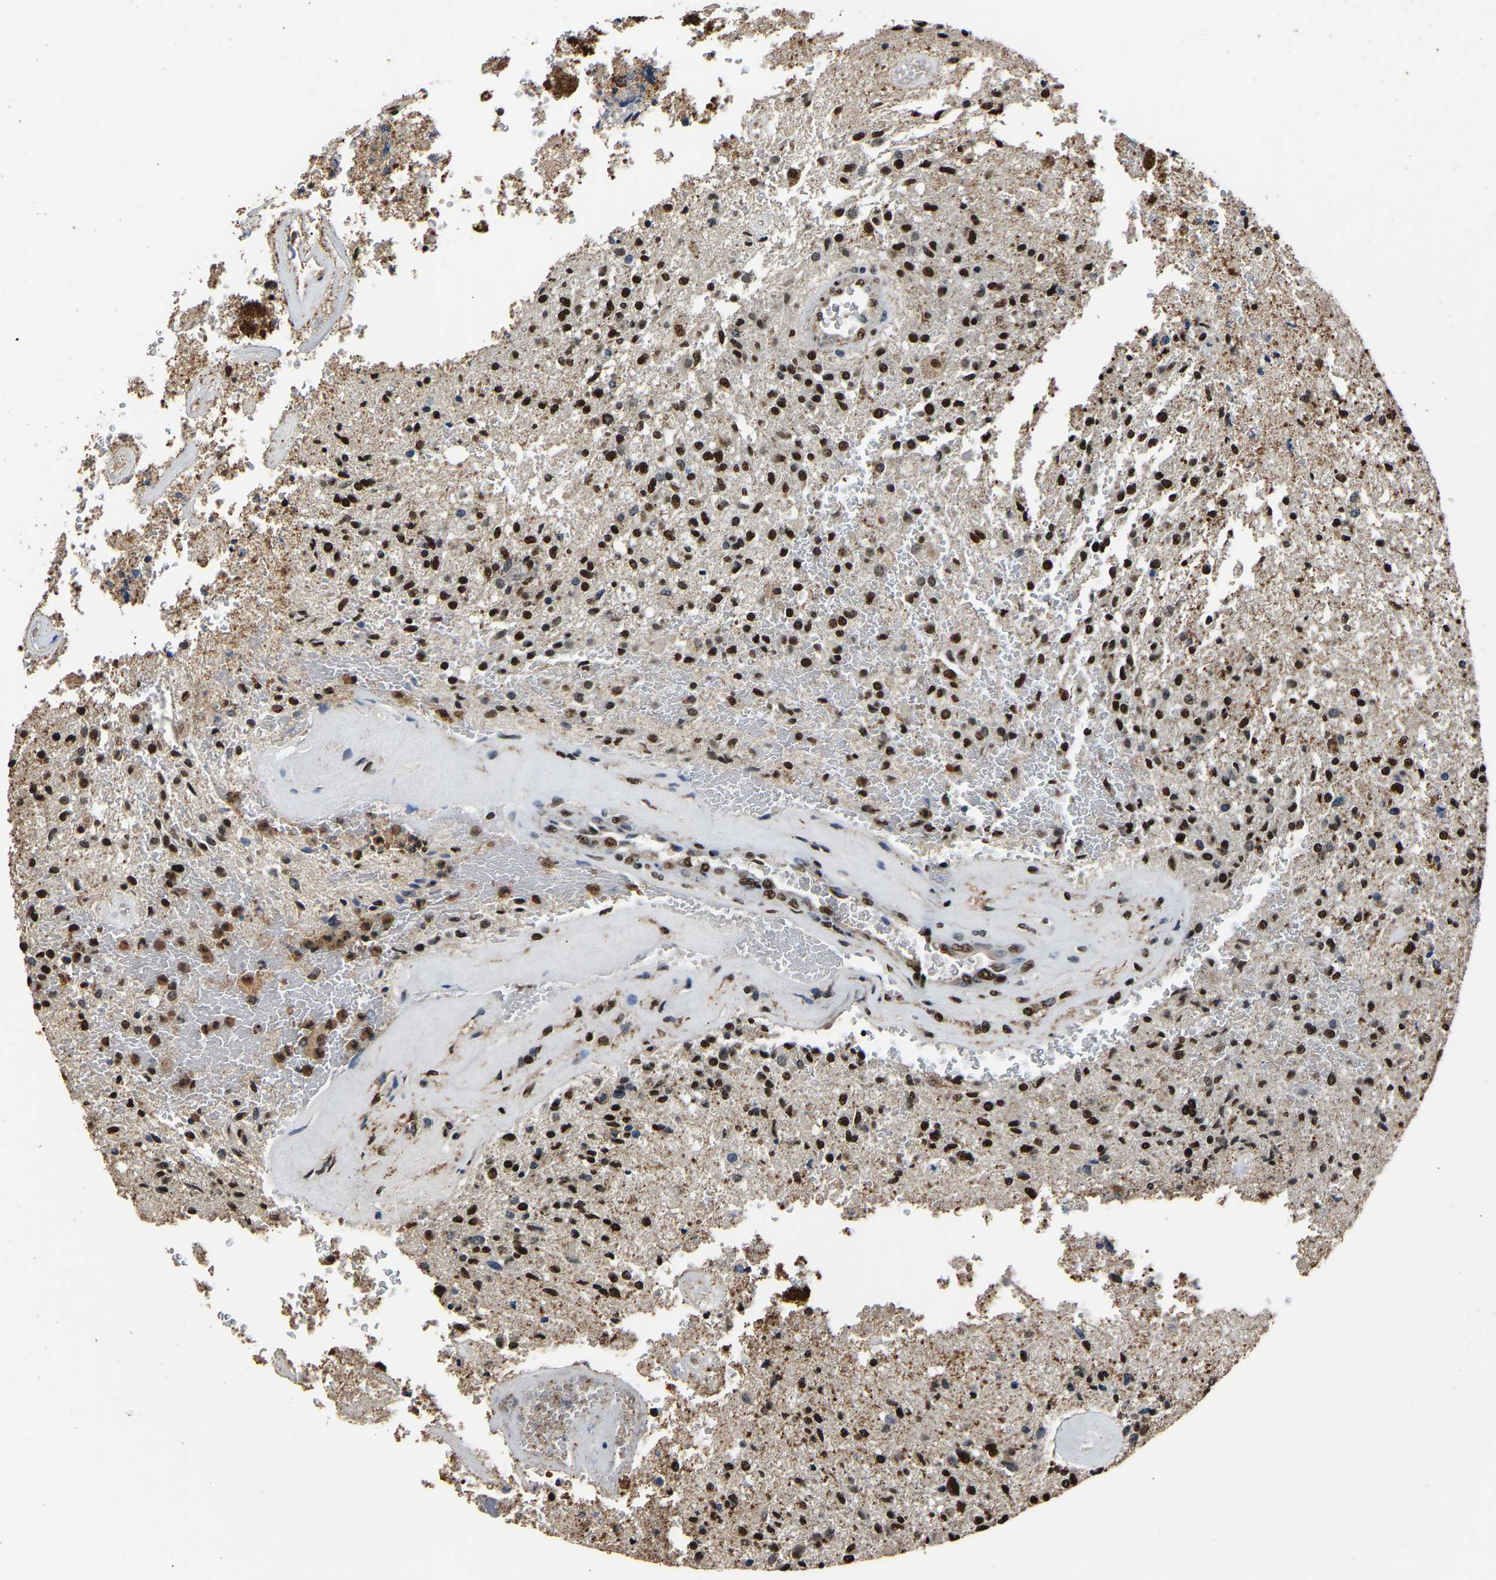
{"staining": {"intensity": "strong", "quantity": ">75%", "location": "nuclear"}, "tissue": "glioma", "cell_type": "Tumor cells", "image_type": "cancer", "snomed": [{"axis": "morphology", "description": "Normal tissue, NOS"}, {"axis": "morphology", "description": "Glioma, malignant, High grade"}, {"axis": "topography", "description": "Cerebral cortex"}], "caption": "DAB (3,3'-diaminobenzidine) immunohistochemical staining of glioma shows strong nuclear protein positivity in about >75% of tumor cells.", "gene": "SAFB", "patient": {"sex": "male", "age": 77}}